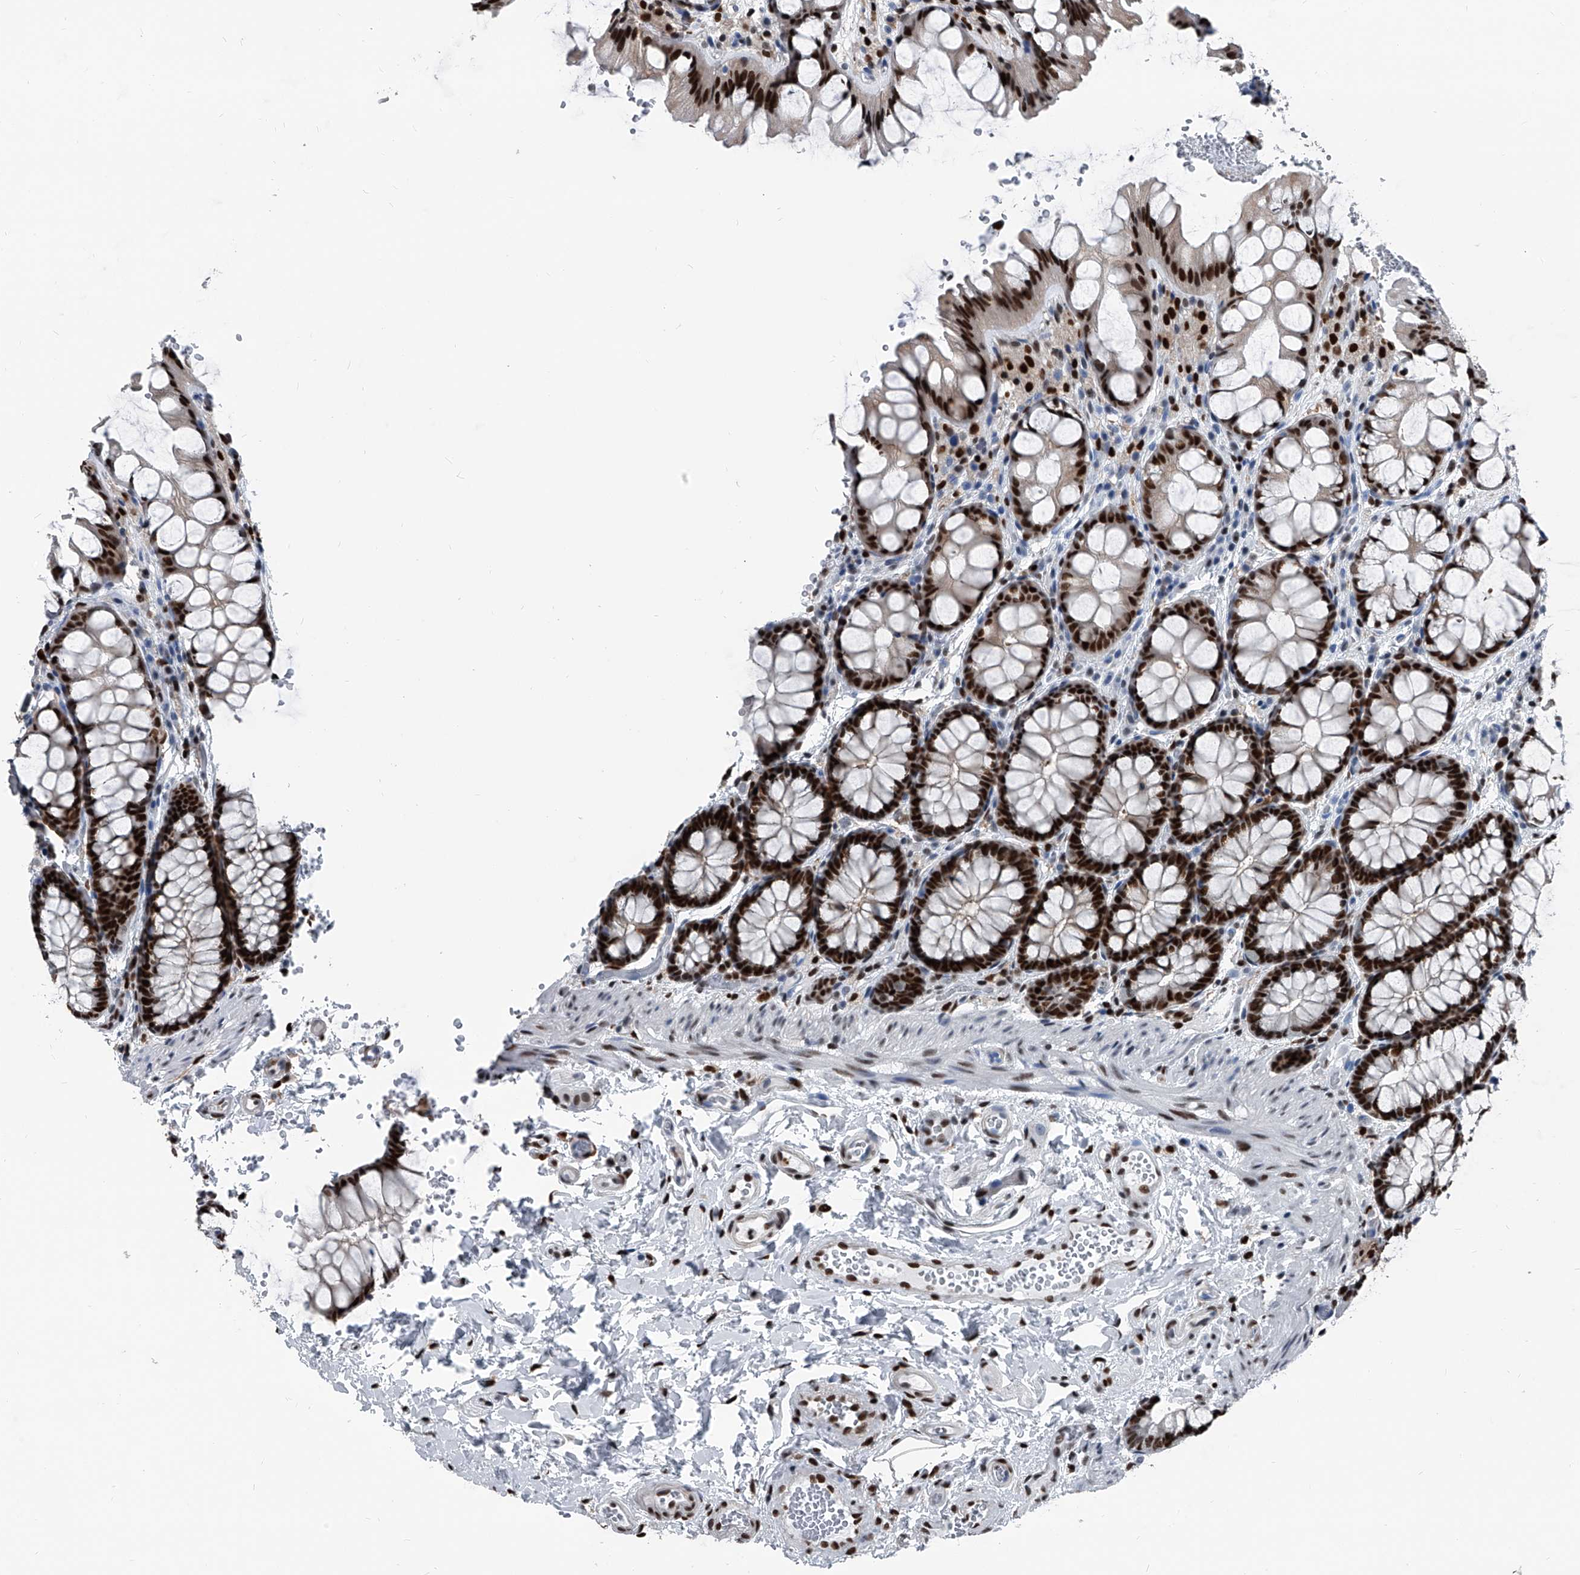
{"staining": {"intensity": "strong", "quantity": ">75%", "location": "nuclear"}, "tissue": "colon", "cell_type": "Endothelial cells", "image_type": "normal", "snomed": [{"axis": "morphology", "description": "Normal tissue, NOS"}, {"axis": "topography", "description": "Colon"}], "caption": "Immunohistochemical staining of benign human colon exhibits >75% levels of strong nuclear protein positivity in about >75% of endothelial cells. (IHC, brightfield microscopy, high magnification).", "gene": "FKBP5", "patient": {"sex": "male", "age": 47}}